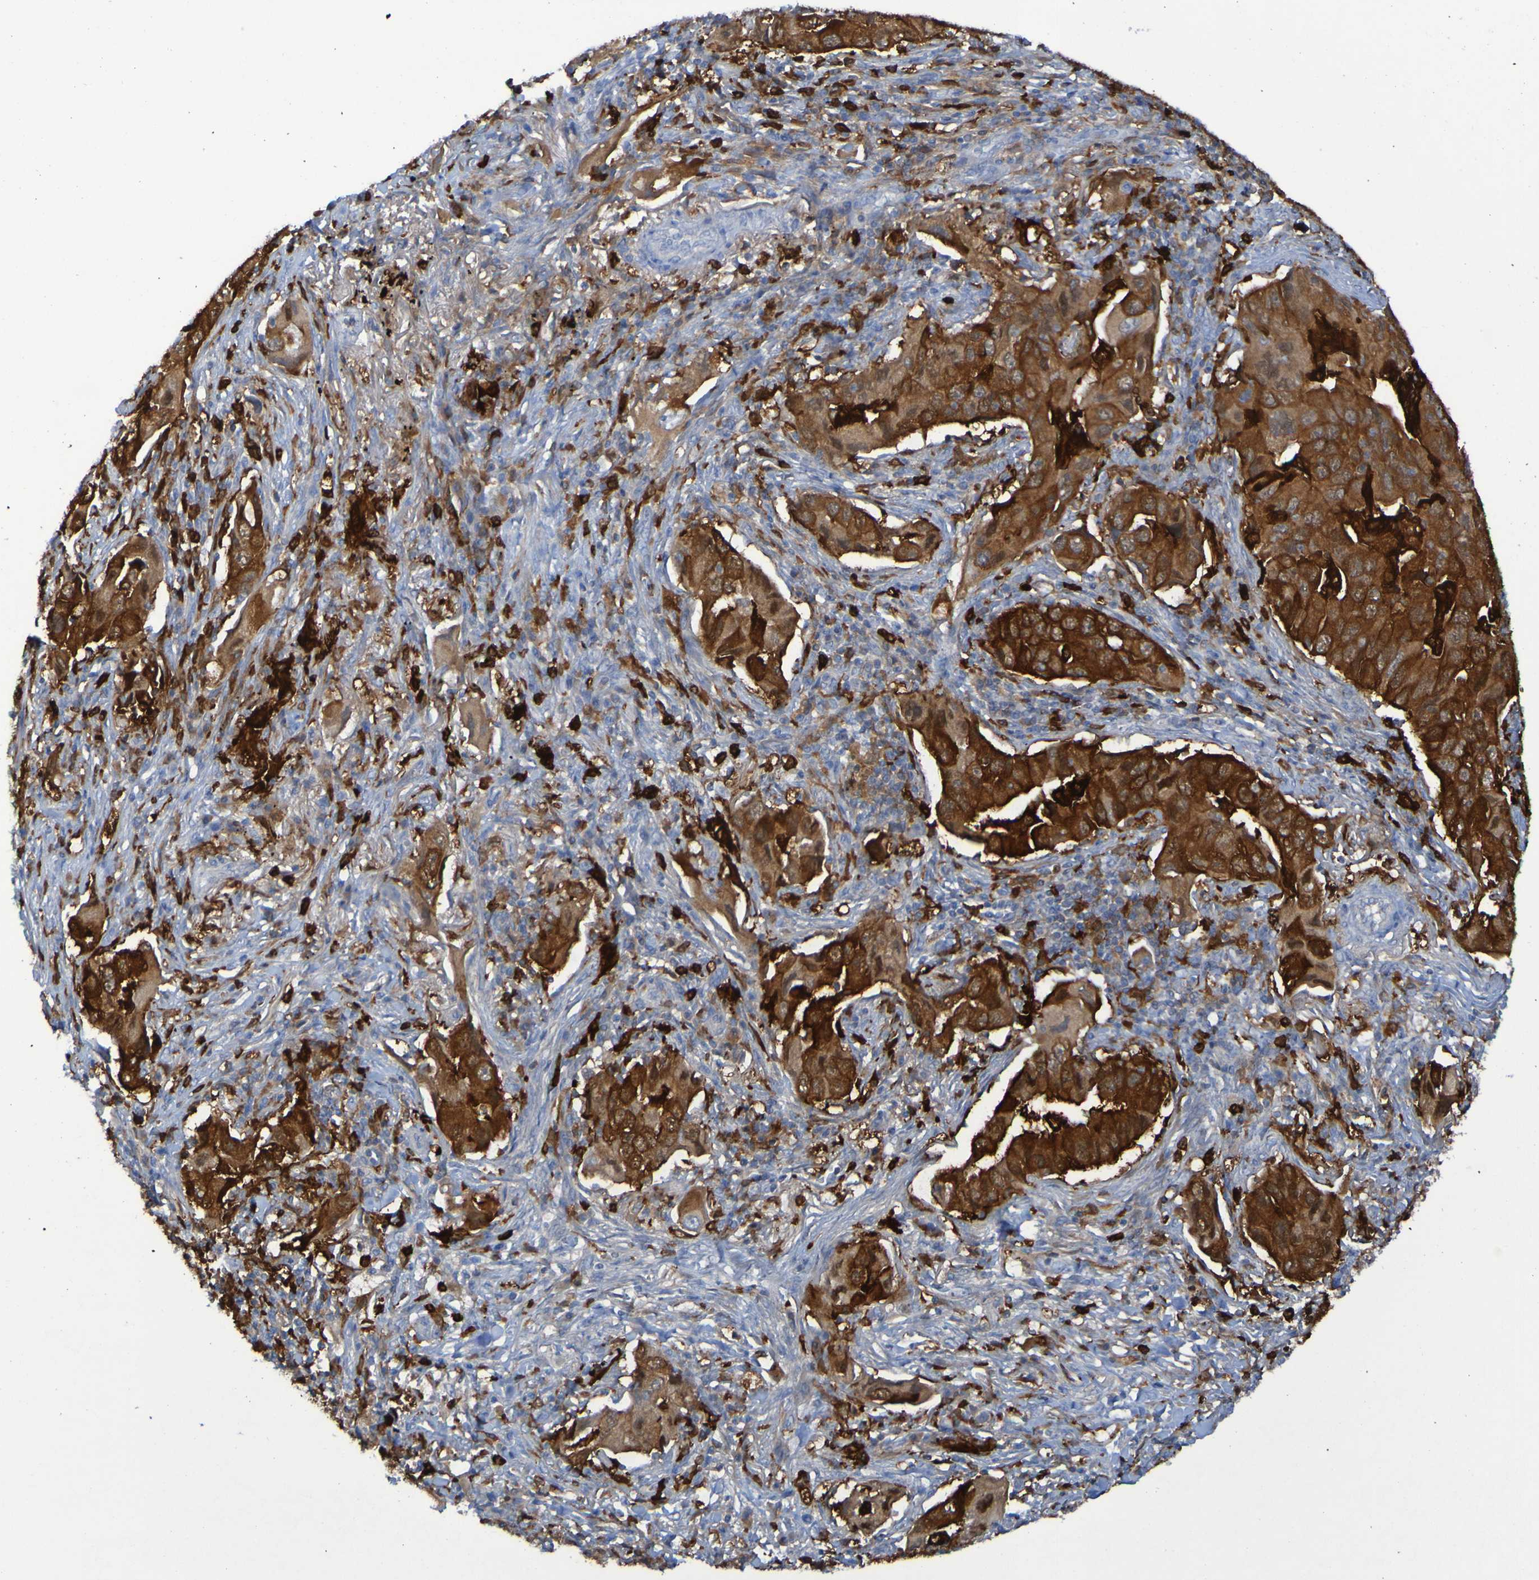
{"staining": {"intensity": "strong", "quantity": ">75%", "location": "cytoplasmic/membranous"}, "tissue": "lung cancer", "cell_type": "Tumor cells", "image_type": "cancer", "snomed": [{"axis": "morphology", "description": "Adenocarcinoma, NOS"}, {"axis": "topography", "description": "Lung"}], "caption": "Immunohistochemistry staining of lung adenocarcinoma, which reveals high levels of strong cytoplasmic/membranous staining in about >75% of tumor cells indicating strong cytoplasmic/membranous protein positivity. The staining was performed using DAB (3,3'-diaminobenzidine) (brown) for protein detection and nuclei were counterstained in hematoxylin (blue).", "gene": "MPPE1", "patient": {"sex": "female", "age": 65}}